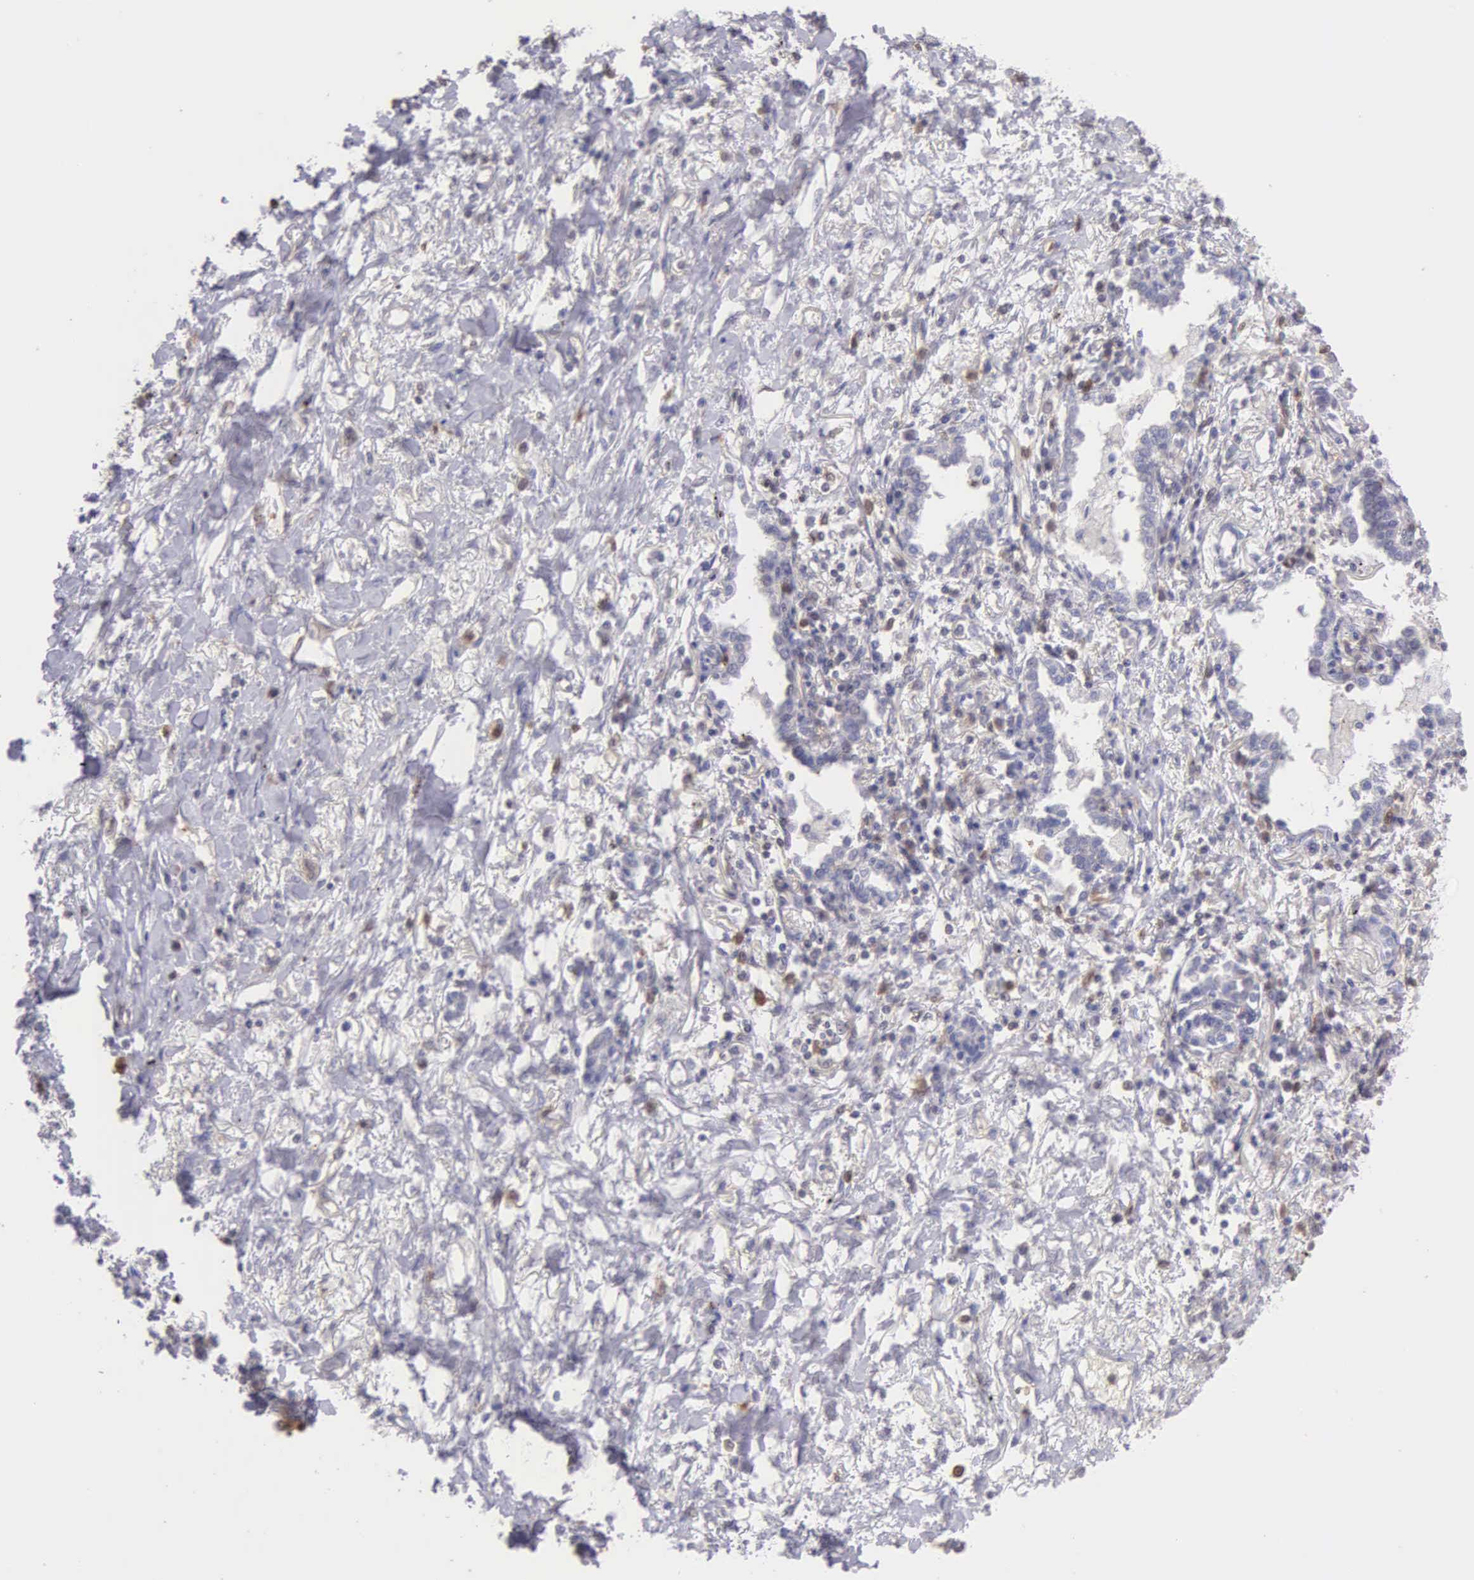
{"staining": {"intensity": "weak", "quantity": "25%-75%", "location": "cytoplasmic/membranous"}, "tissue": "lung cancer", "cell_type": "Tumor cells", "image_type": "cancer", "snomed": [{"axis": "morphology", "description": "Adenocarcinoma, NOS"}, {"axis": "topography", "description": "Lung"}], "caption": "Immunohistochemistry (IHC) of lung cancer displays low levels of weak cytoplasmic/membranous positivity in about 25%-75% of tumor cells.", "gene": "BID", "patient": {"sex": "male", "age": 60}}